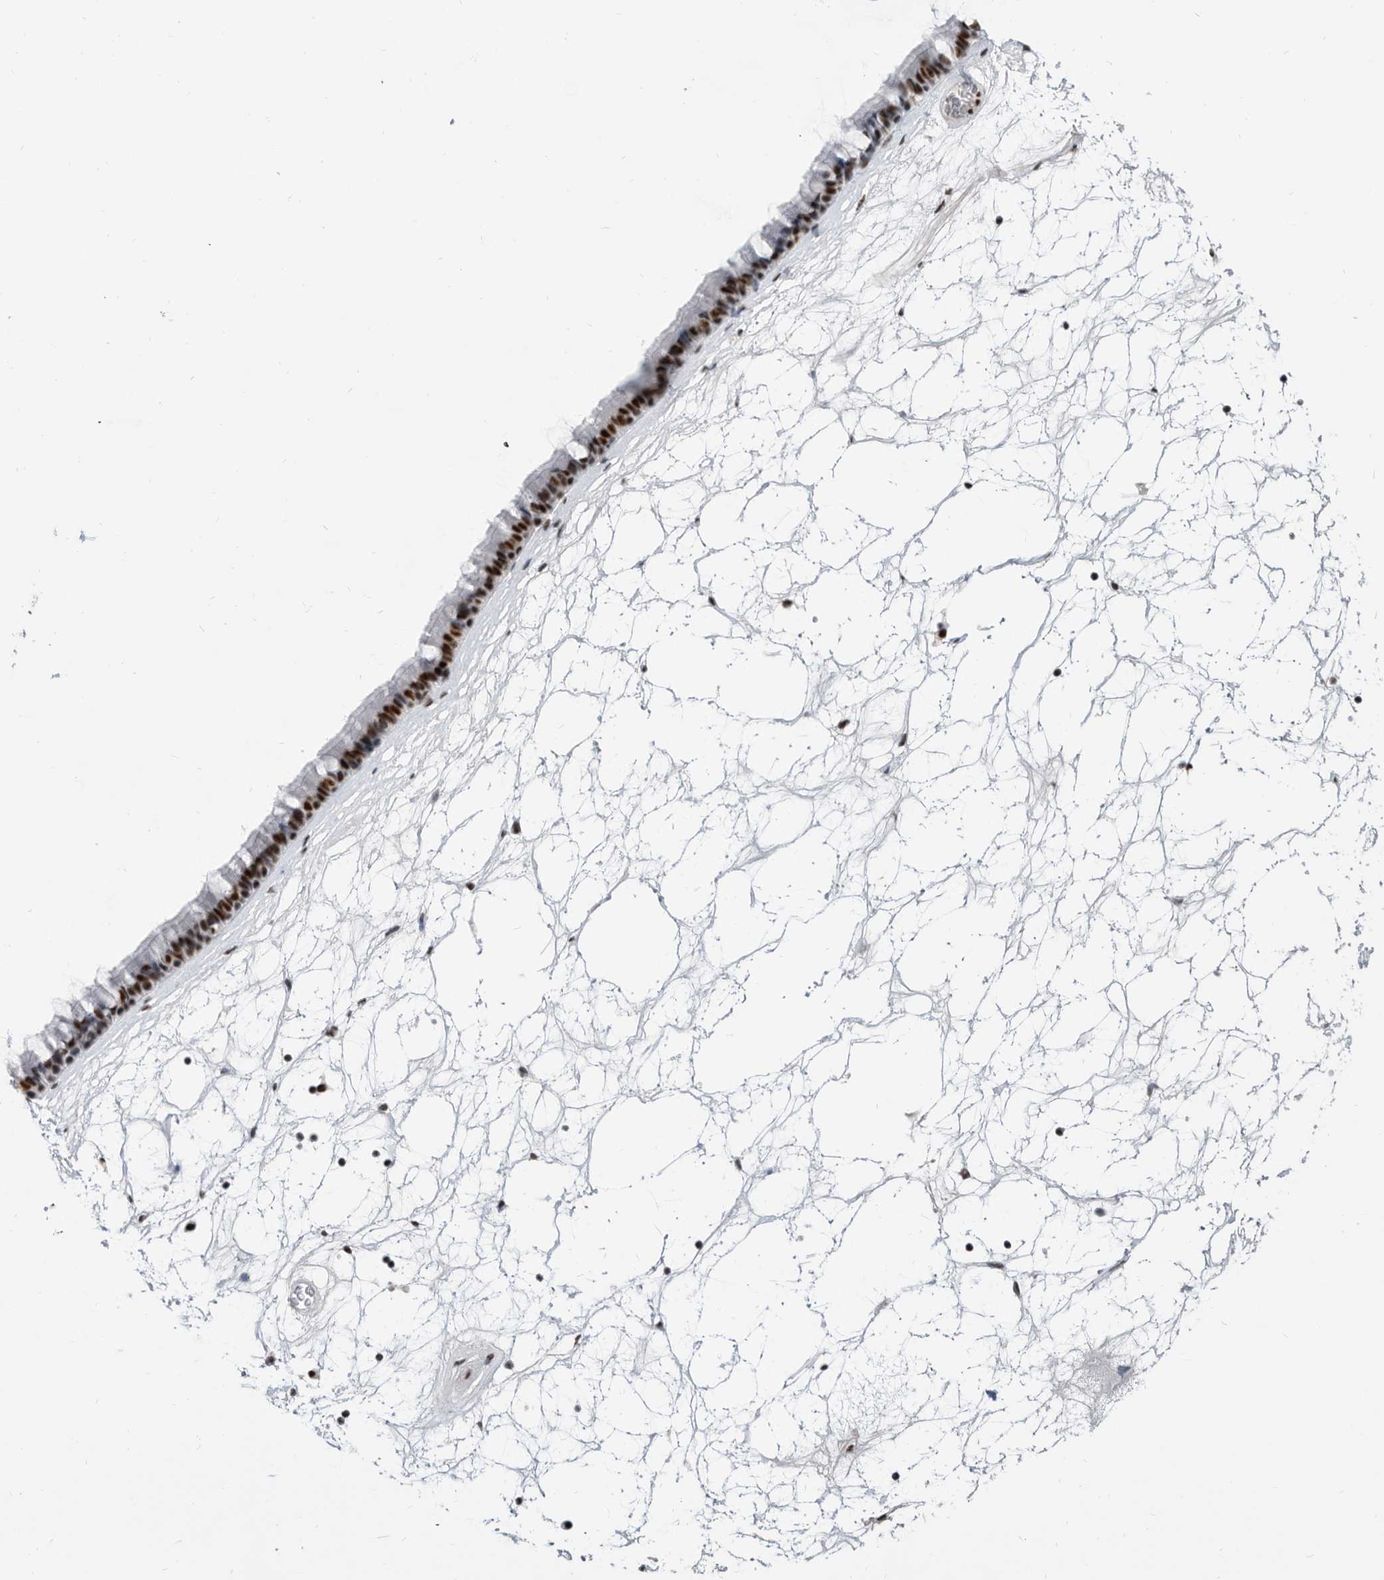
{"staining": {"intensity": "strong", "quantity": ">75%", "location": "nuclear"}, "tissue": "nasopharynx", "cell_type": "Respiratory epithelial cells", "image_type": "normal", "snomed": [{"axis": "morphology", "description": "Normal tissue, NOS"}, {"axis": "topography", "description": "Nasopharynx"}], "caption": "Nasopharynx stained for a protein (brown) reveals strong nuclear positive positivity in approximately >75% of respiratory epithelial cells.", "gene": "SF3A1", "patient": {"sex": "male", "age": 64}}